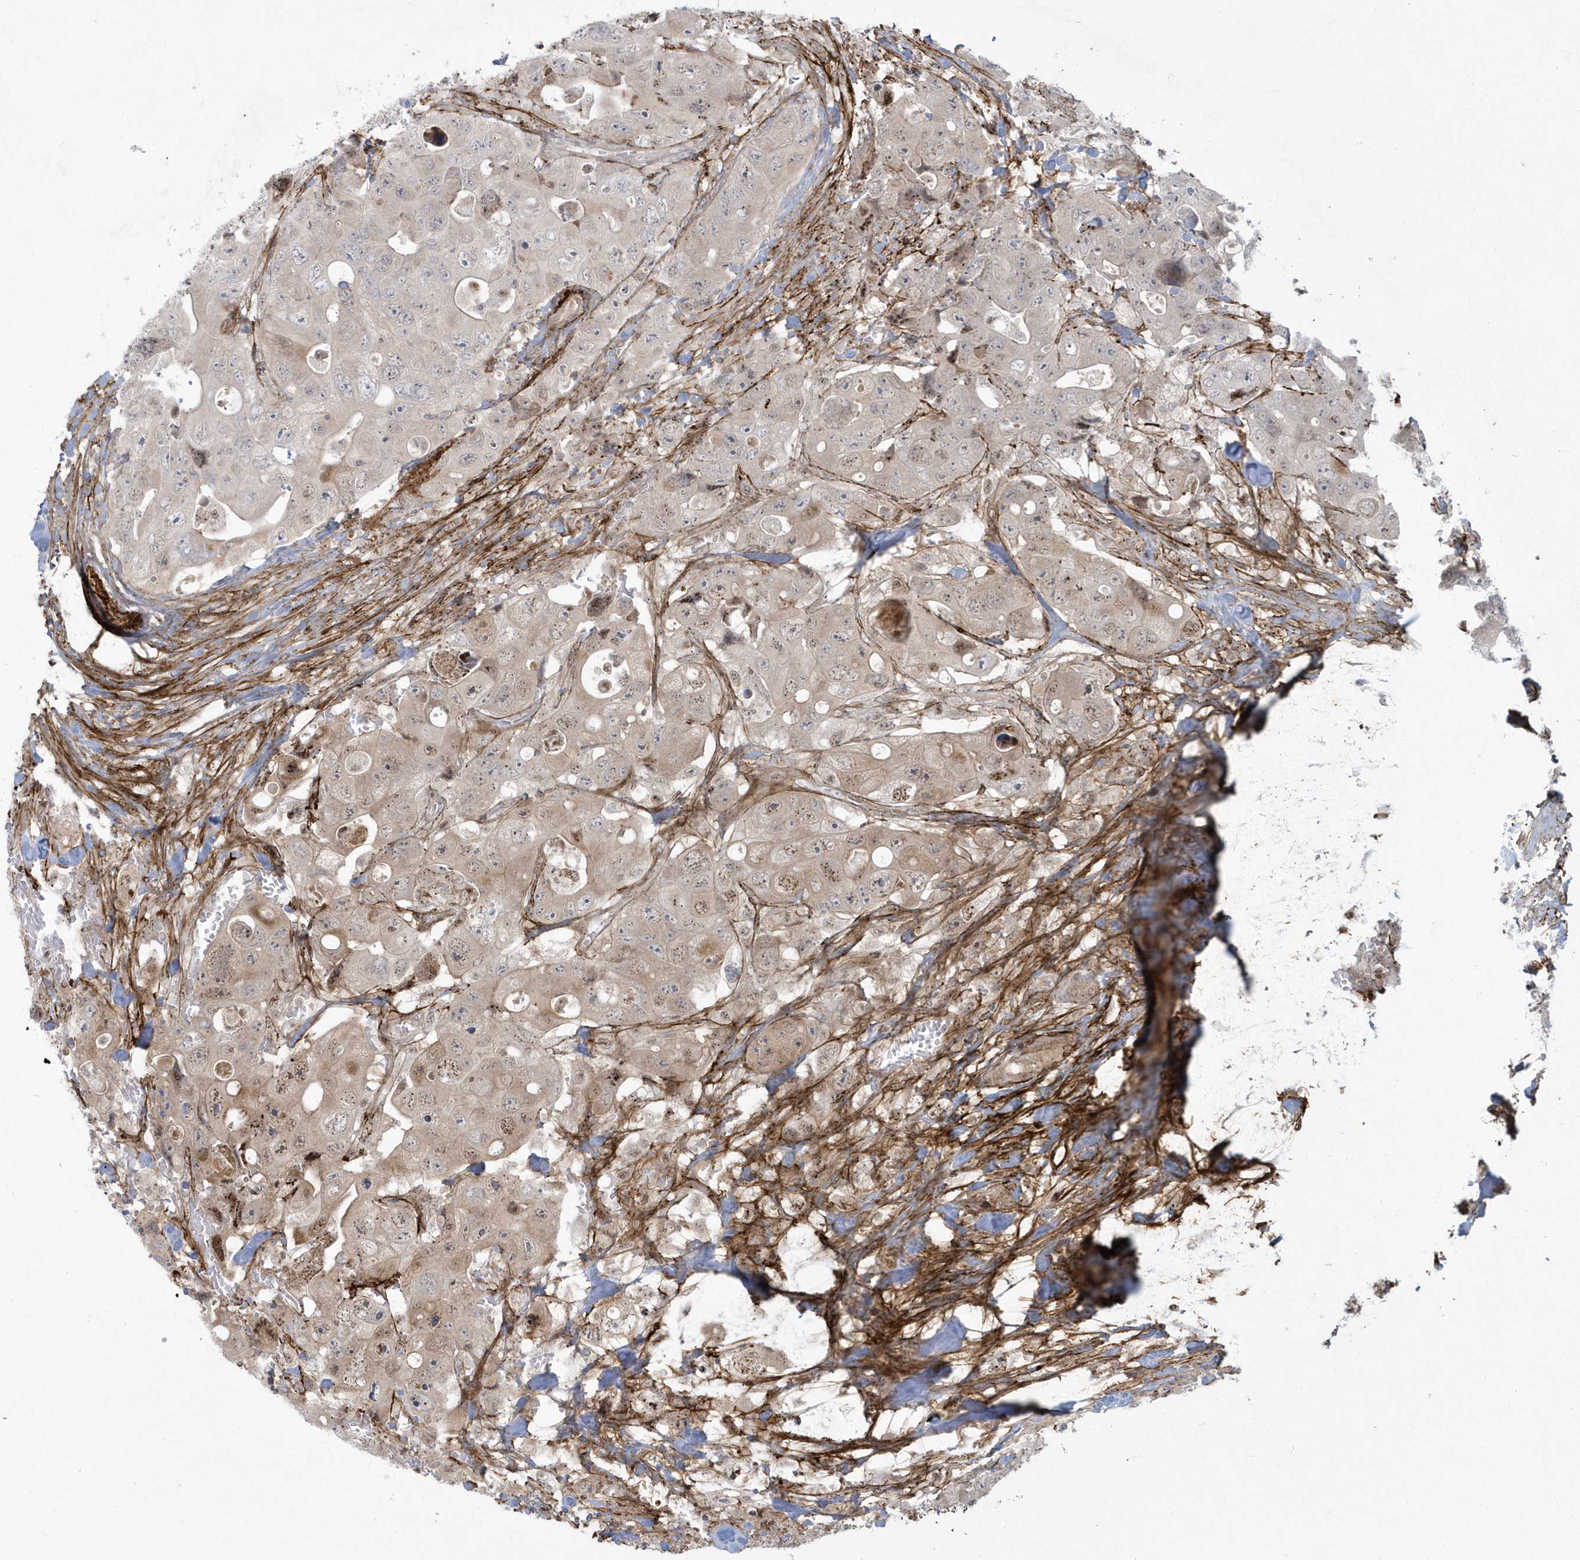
{"staining": {"intensity": "weak", "quantity": "25%-75%", "location": "cytoplasmic/membranous,nuclear"}, "tissue": "colorectal cancer", "cell_type": "Tumor cells", "image_type": "cancer", "snomed": [{"axis": "morphology", "description": "Adenocarcinoma, NOS"}, {"axis": "topography", "description": "Colon"}], "caption": "Tumor cells display low levels of weak cytoplasmic/membranous and nuclear staining in about 25%-75% of cells in colorectal cancer.", "gene": "MASP2", "patient": {"sex": "female", "age": 46}}